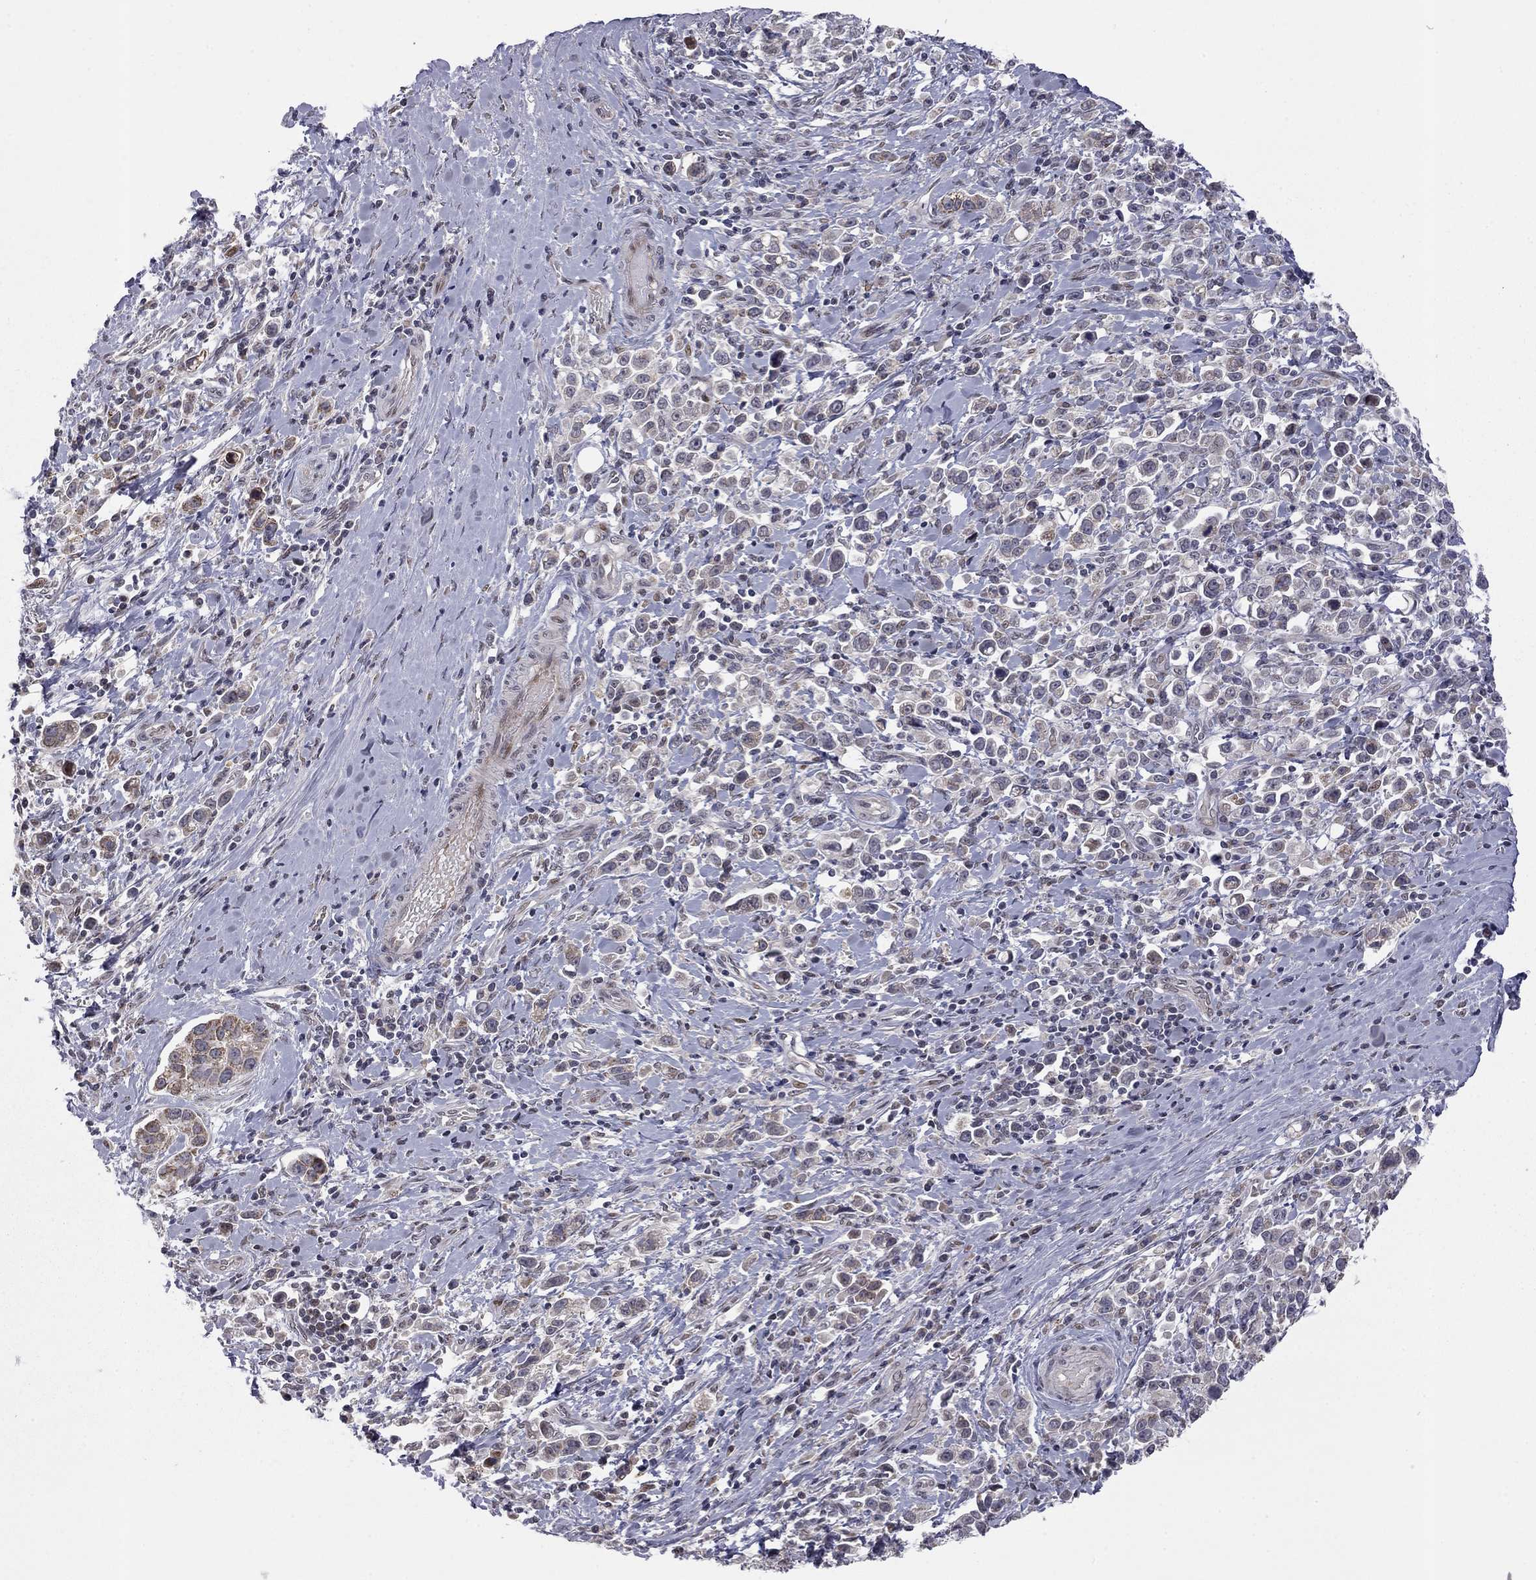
{"staining": {"intensity": "moderate", "quantity": "<25%", "location": "cytoplasmic/membranous"}, "tissue": "stomach cancer", "cell_type": "Tumor cells", "image_type": "cancer", "snomed": [{"axis": "morphology", "description": "Adenocarcinoma, NOS"}, {"axis": "topography", "description": "Stomach"}], "caption": "This micrograph exhibits stomach adenocarcinoma stained with immunohistochemistry to label a protein in brown. The cytoplasmic/membranous of tumor cells show moderate positivity for the protein. Nuclei are counter-stained blue.", "gene": "MC3R", "patient": {"sex": "male", "age": 93}}